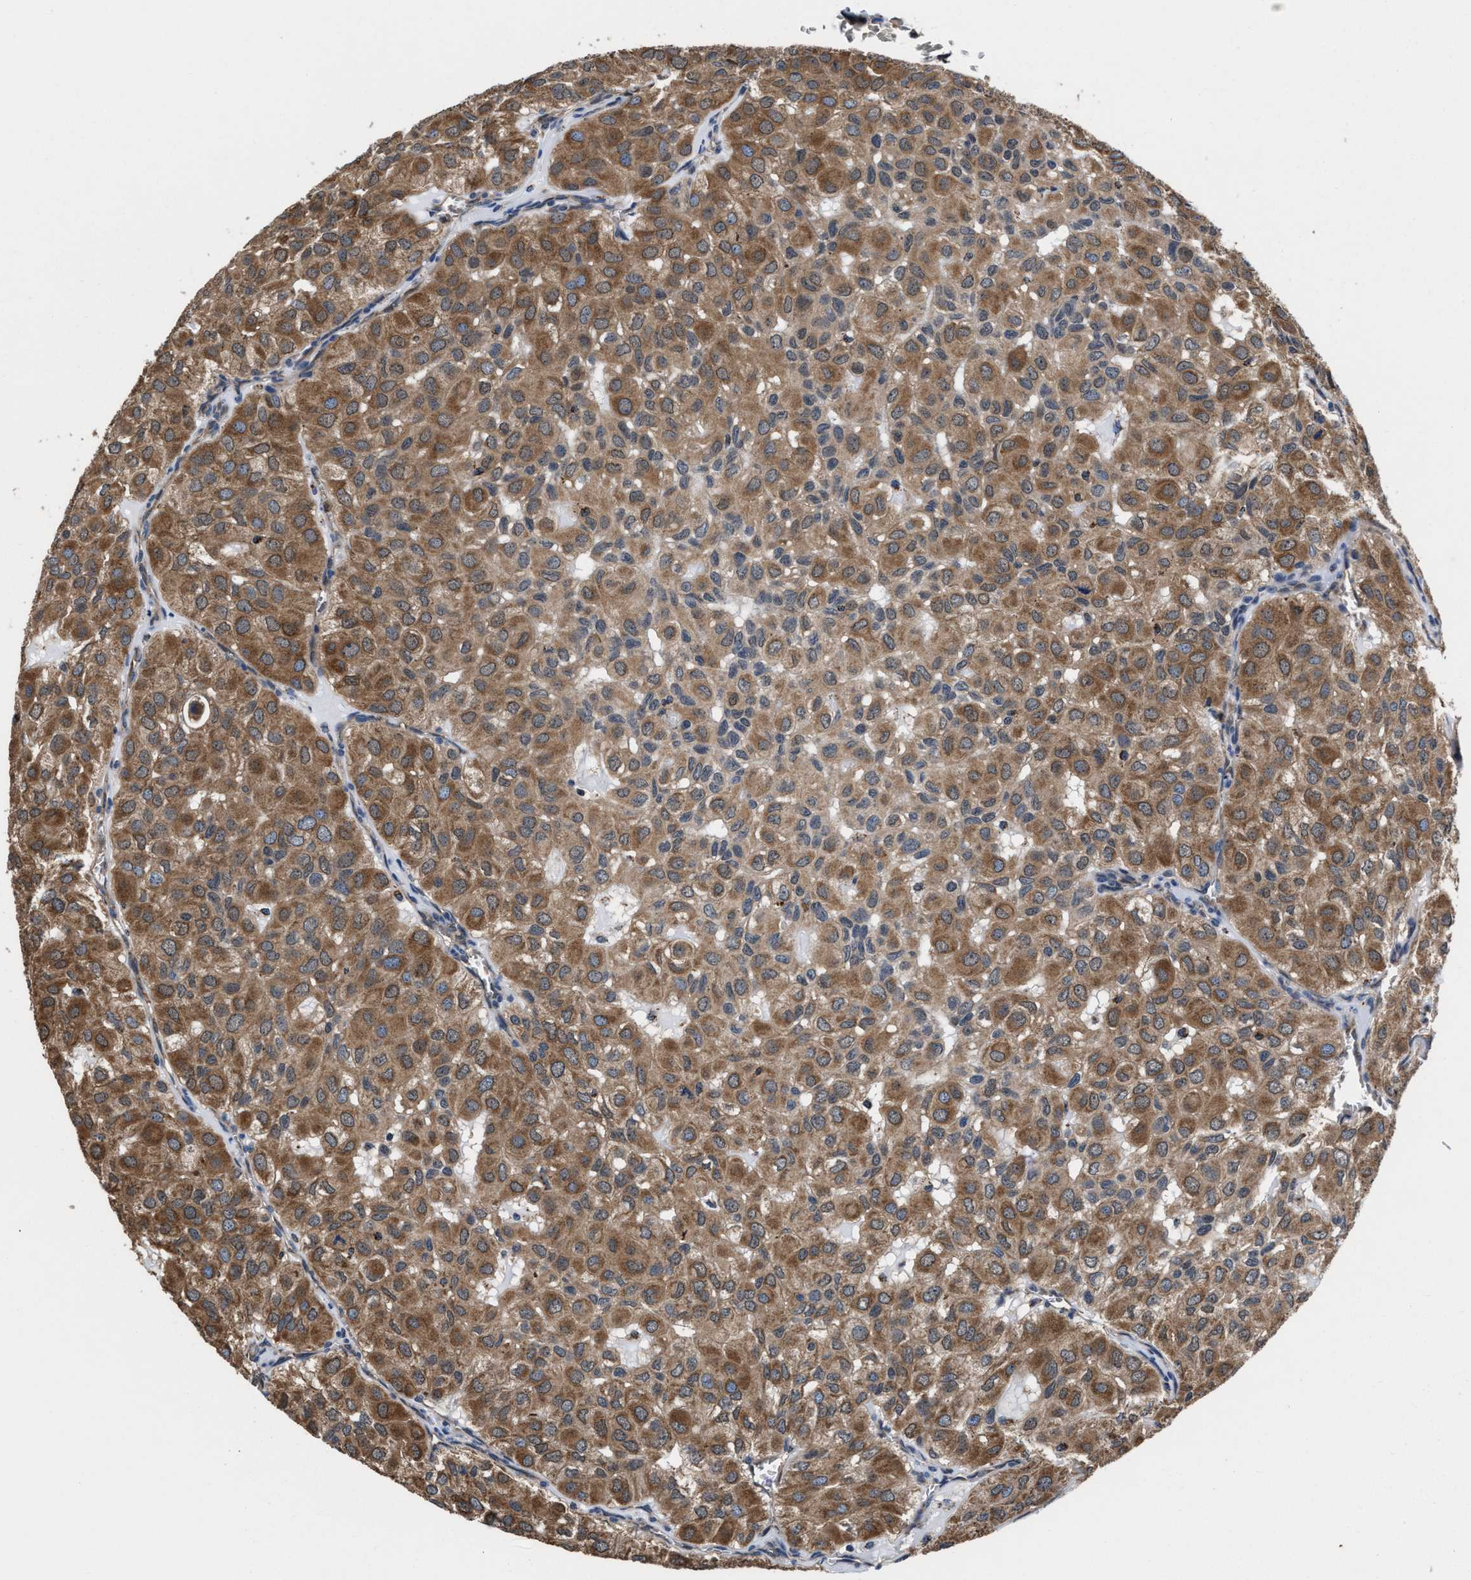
{"staining": {"intensity": "moderate", "quantity": ">75%", "location": "cytoplasmic/membranous"}, "tissue": "head and neck cancer", "cell_type": "Tumor cells", "image_type": "cancer", "snomed": [{"axis": "morphology", "description": "Adenocarcinoma, NOS"}, {"axis": "topography", "description": "Salivary gland, NOS"}, {"axis": "topography", "description": "Head-Neck"}], "caption": "A histopathology image of human head and neck cancer stained for a protein exhibits moderate cytoplasmic/membranous brown staining in tumor cells.", "gene": "ACLY", "patient": {"sex": "female", "age": 76}}